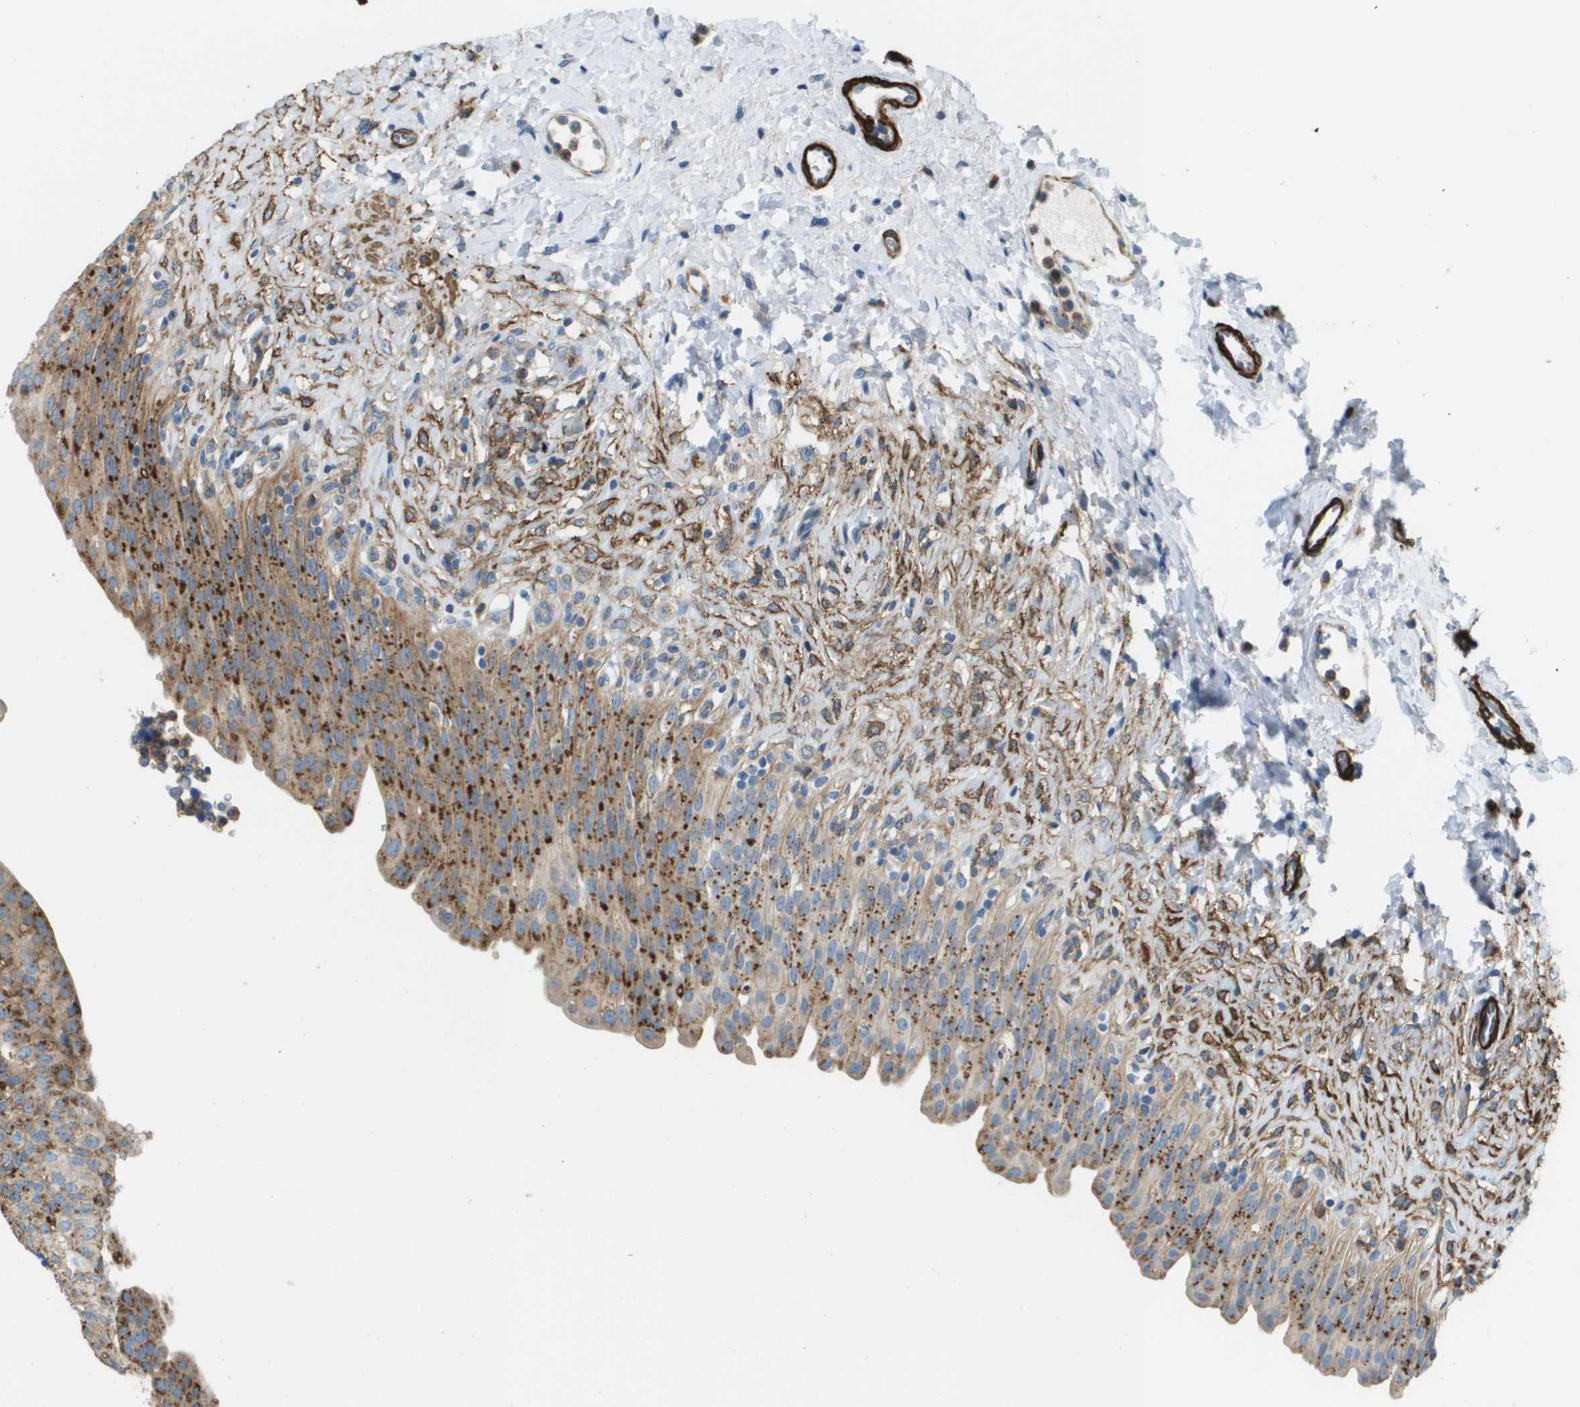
{"staining": {"intensity": "strong", "quantity": "25%-75%", "location": "cytoplasmic/membranous"}, "tissue": "urinary bladder", "cell_type": "Urothelial cells", "image_type": "normal", "snomed": [{"axis": "morphology", "description": "Urothelial carcinoma, High grade"}, {"axis": "topography", "description": "Urinary bladder"}], "caption": "Urothelial cells demonstrate strong cytoplasmic/membranous positivity in about 25%-75% of cells in benign urinary bladder. The staining was performed using DAB, with brown indicating positive protein expression. Nuclei are stained blue with hematoxylin.", "gene": "MYH11", "patient": {"sex": "male", "age": 46}}